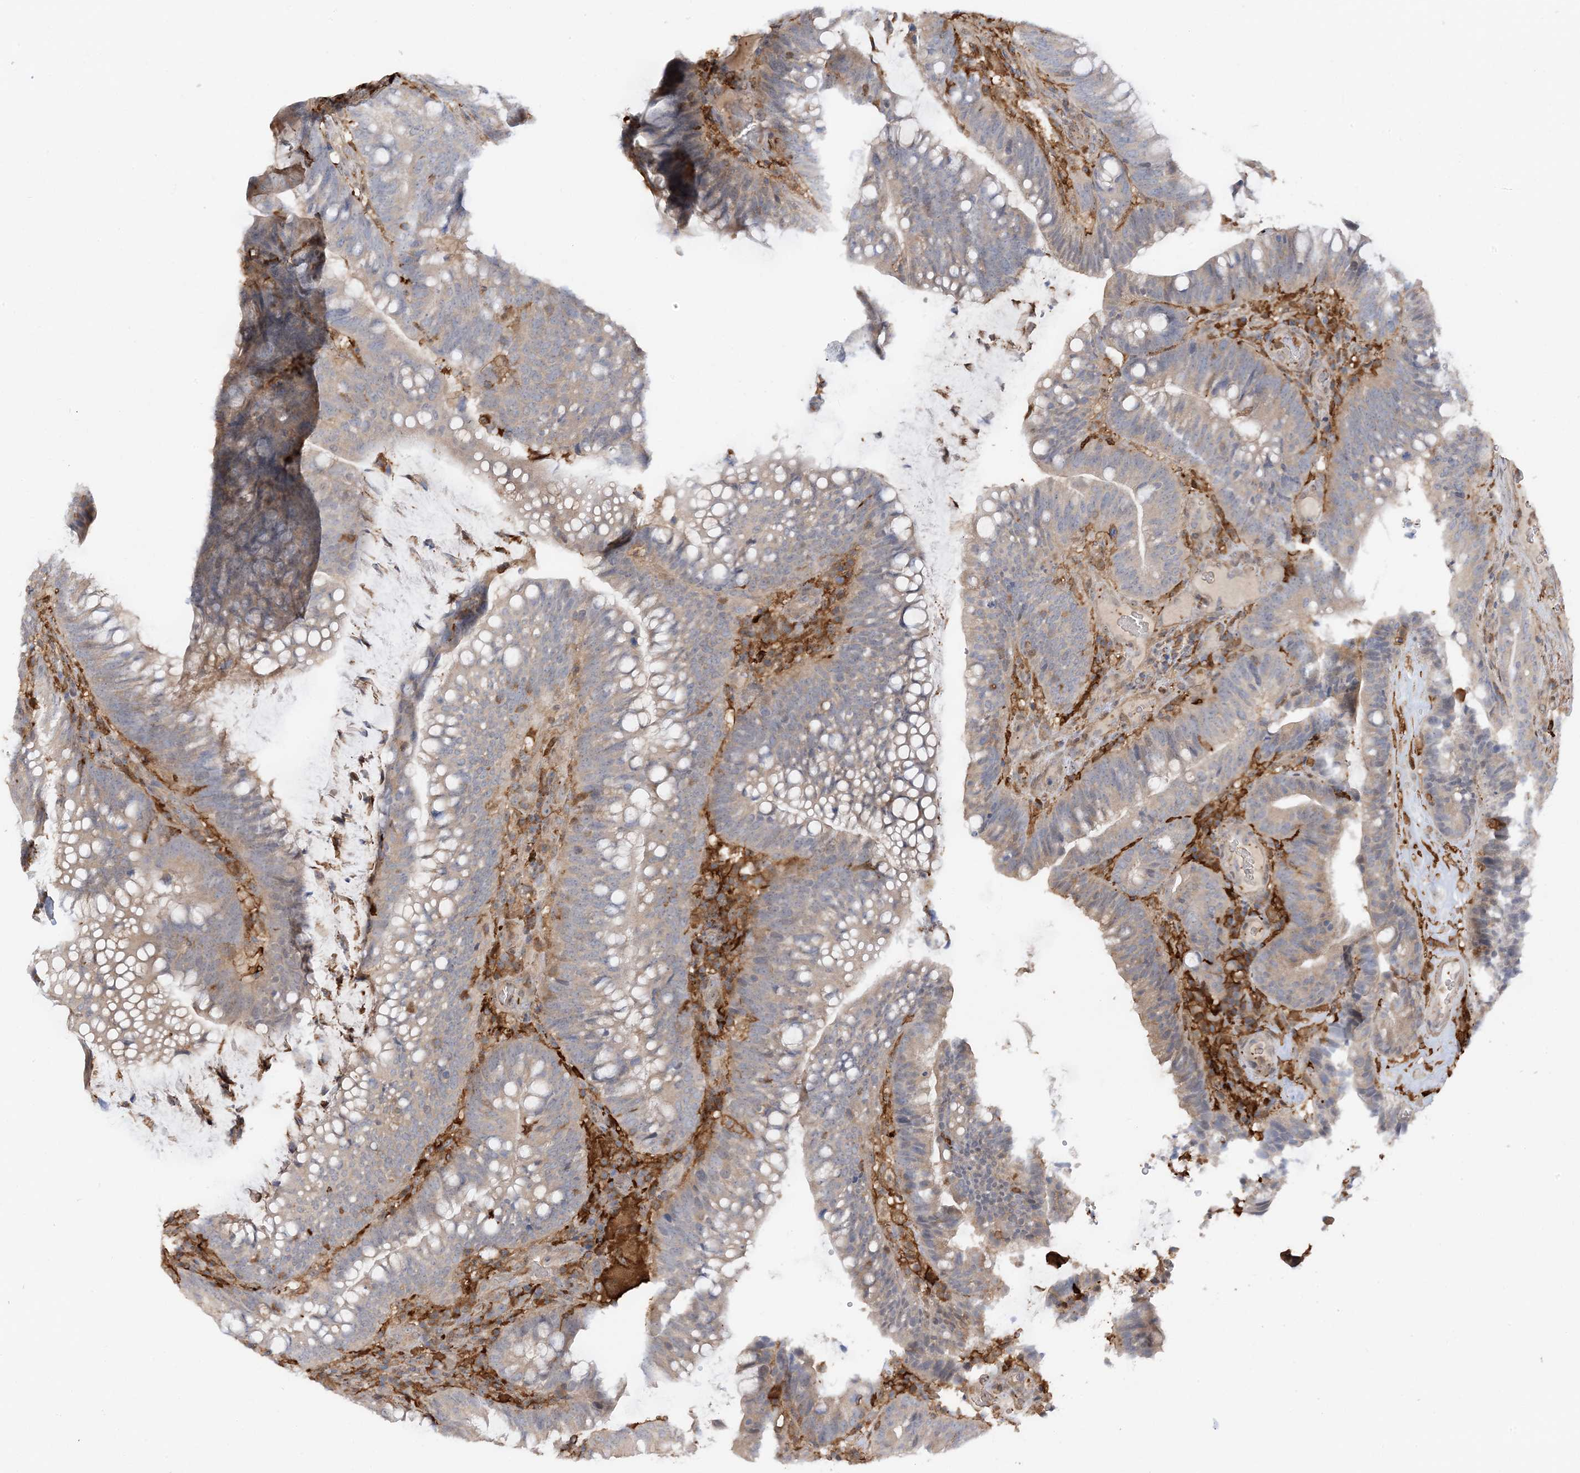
{"staining": {"intensity": "weak", "quantity": "<25%", "location": "cytoplasmic/membranous"}, "tissue": "colorectal cancer", "cell_type": "Tumor cells", "image_type": "cancer", "snomed": [{"axis": "morphology", "description": "Adenocarcinoma, NOS"}, {"axis": "topography", "description": "Colon"}], "caption": "An immunohistochemistry image of colorectal adenocarcinoma is shown. There is no staining in tumor cells of colorectal adenocarcinoma.", "gene": "PHACTR2", "patient": {"sex": "female", "age": 66}}